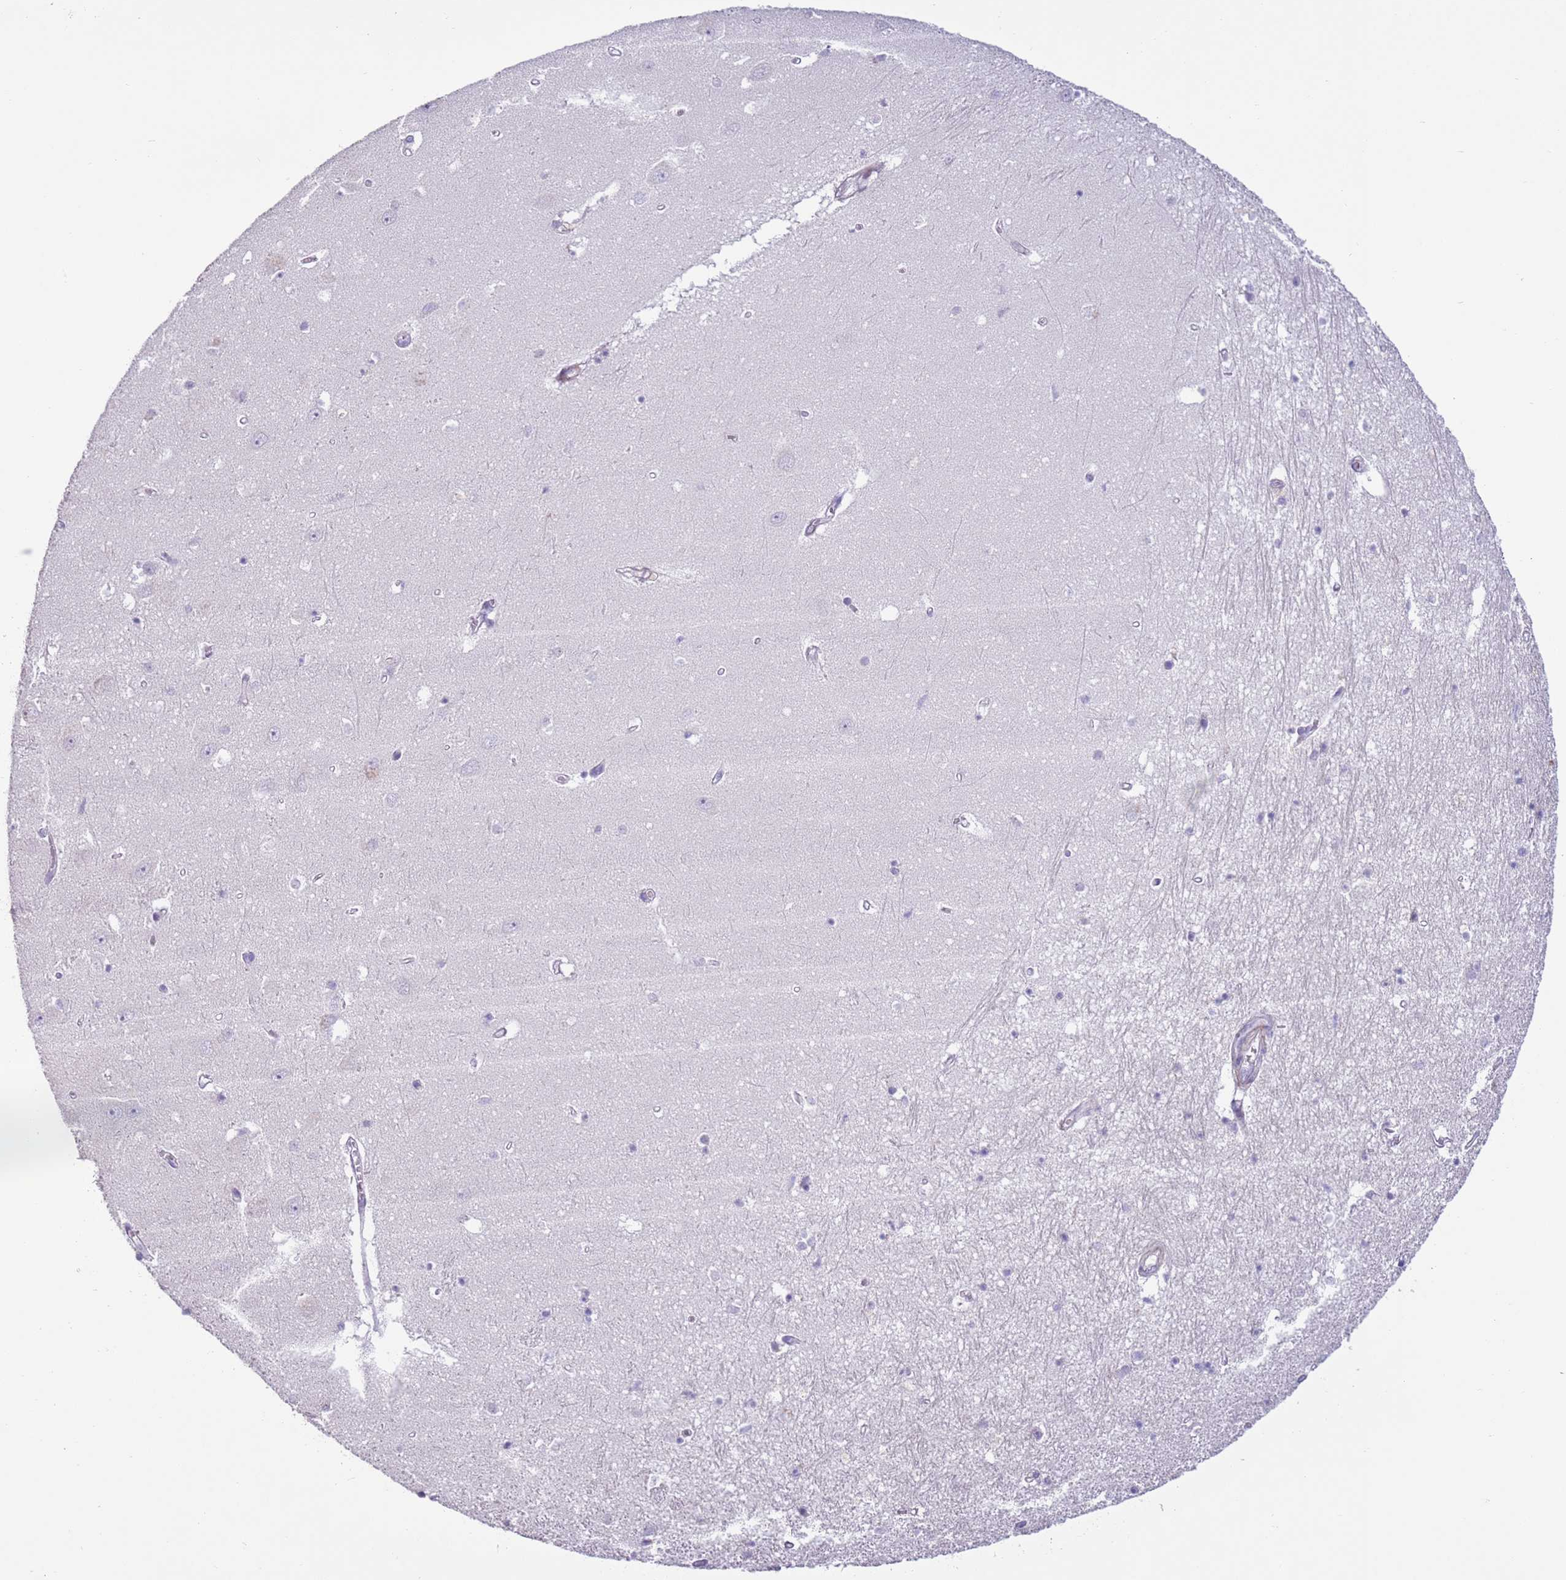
{"staining": {"intensity": "negative", "quantity": "none", "location": "none"}, "tissue": "hippocampus", "cell_type": "Glial cells", "image_type": "normal", "snomed": [{"axis": "morphology", "description": "Normal tissue, NOS"}, {"axis": "topography", "description": "Hippocampus"}], "caption": "The immunohistochemistry image has no significant staining in glial cells of hippocampus. The staining was performed using DAB (3,3'-diaminobenzidine) to visualize the protein expression in brown, while the nuclei were stained in blue with hematoxylin (Magnification: 20x).", "gene": "ZNF239", "patient": {"sex": "female", "age": 64}}